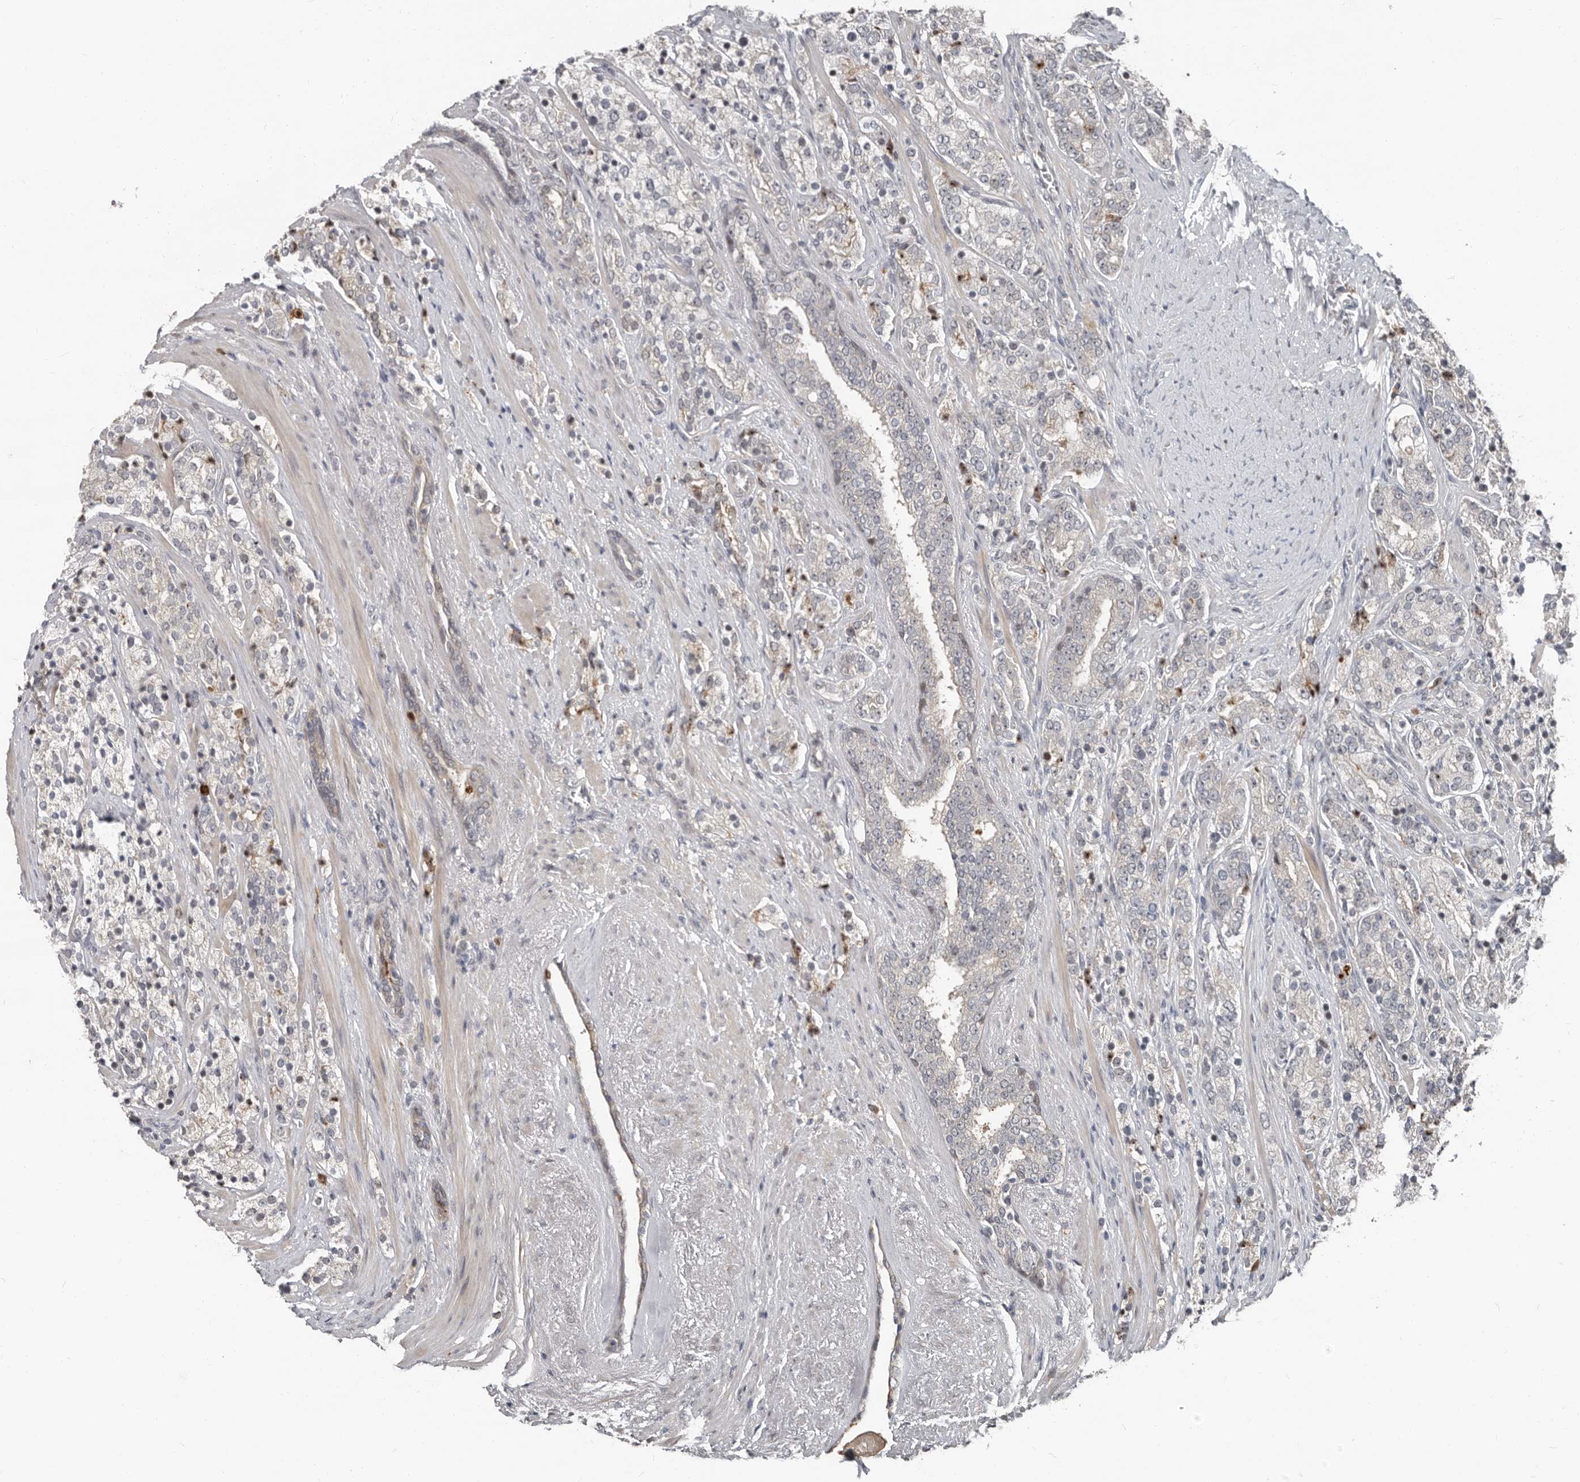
{"staining": {"intensity": "negative", "quantity": "none", "location": "none"}, "tissue": "prostate cancer", "cell_type": "Tumor cells", "image_type": "cancer", "snomed": [{"axis": "morphology", "description": "Adenocarcinoma, High grade"}, {"axis": "topography", "description": "Prostate"}], "caption": "Immunohistochemical staining of high-grade adenocarcinoma (prostate) reveals no significant expression in tumor cells.", "gene": "APOL6", "patient": {"sex": "male", "age": 71}}